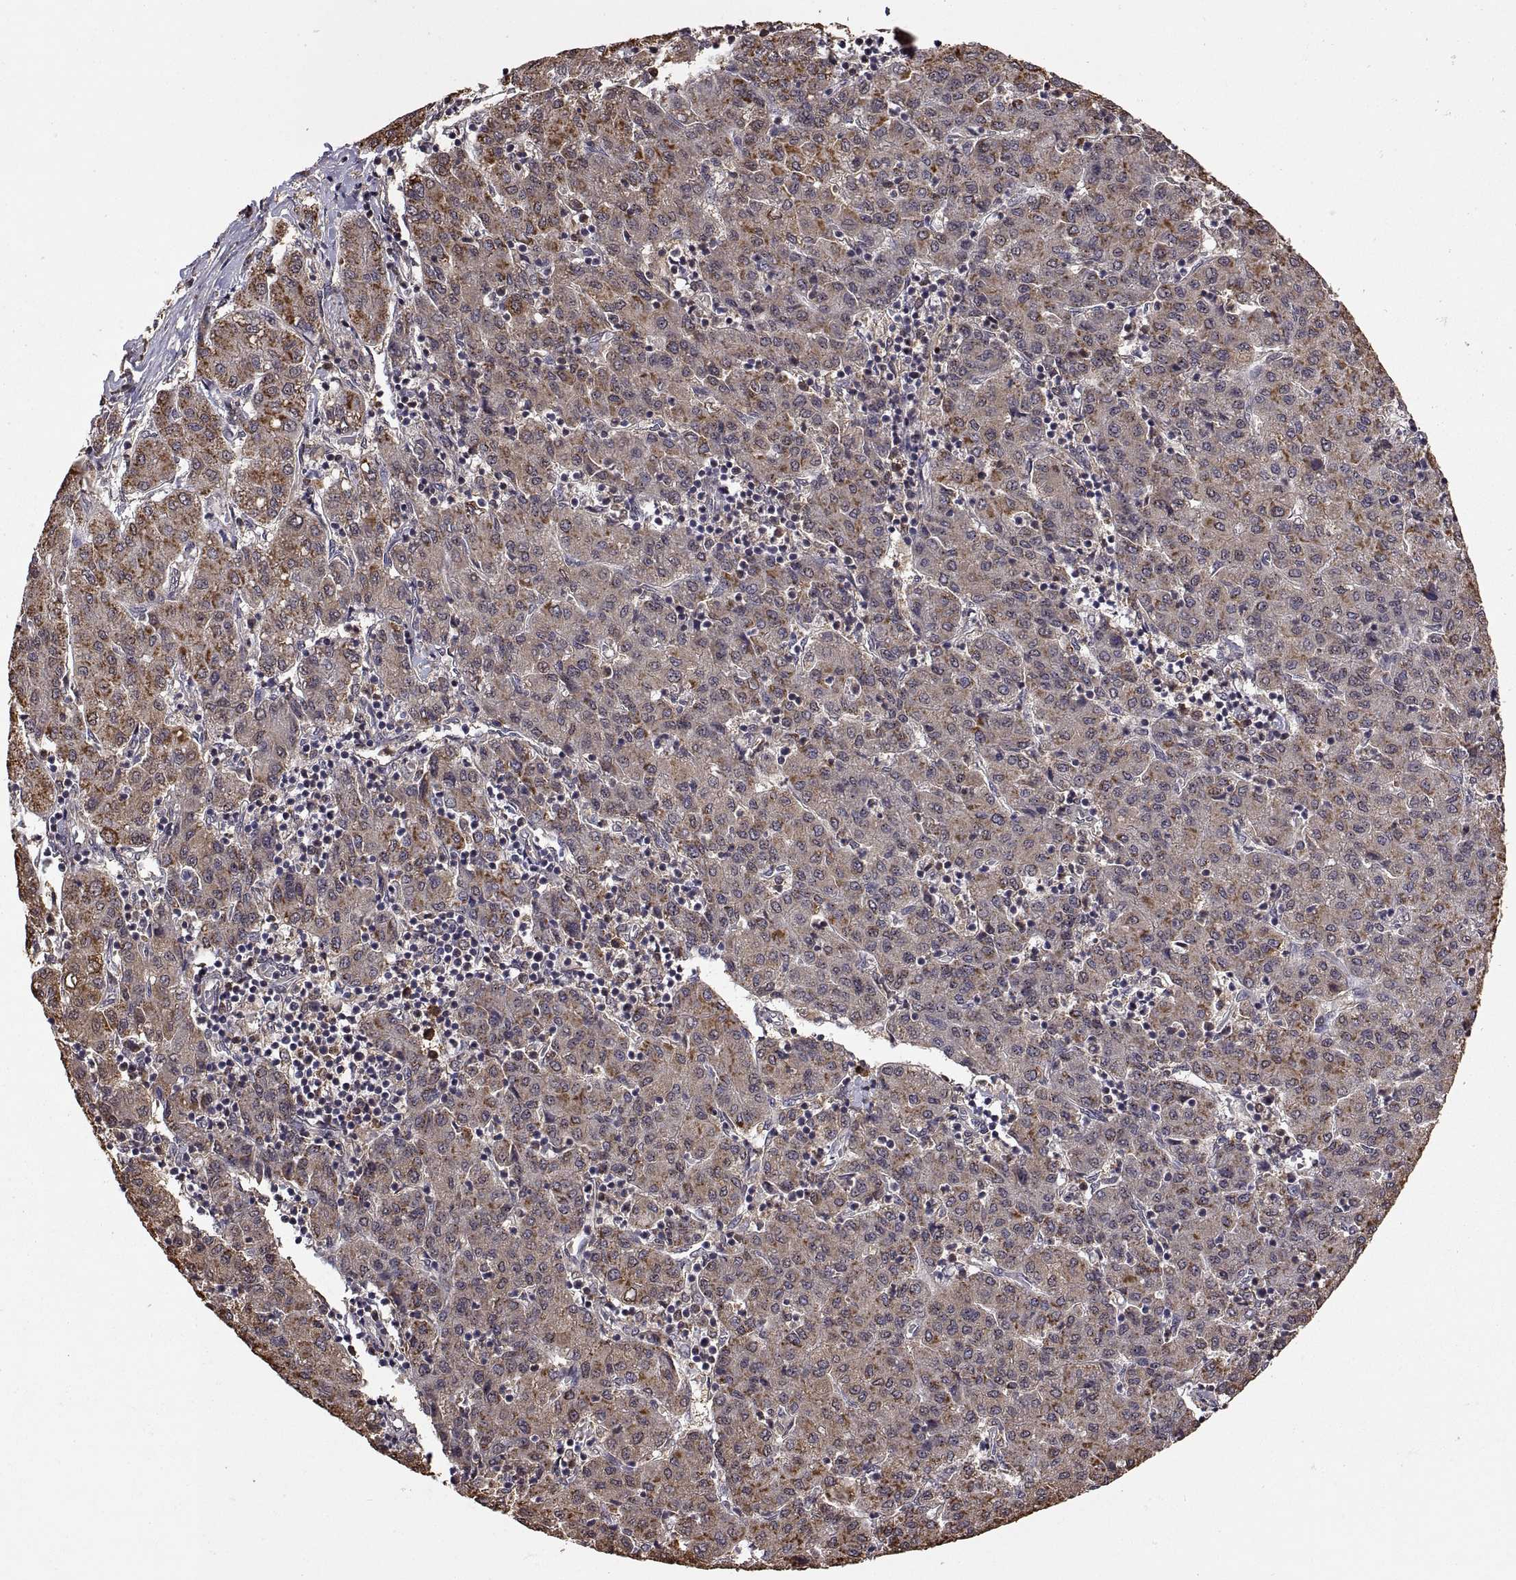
{"staining": {"intensity": "moderate", "quantity": "25%-75%", "location": "cytoplasmic/membranous"}, "tissue": "liver cancer", "cell_type": "Tumor cells", "image_type": "cancer", "snomed": [{"axis": "morphology", "description": "Carcinoma, Hepatocellular, NOS"}, {"axis": "topography", "description": "Liver"}], "caption": "A photomicrograph of liver cancer stained for a protein demonstrates moderate cytoplasmic/membranous brown staining in tumor cells.", "gene": "ZNRF2", "patient": {"sex": "male", "age": 65}}